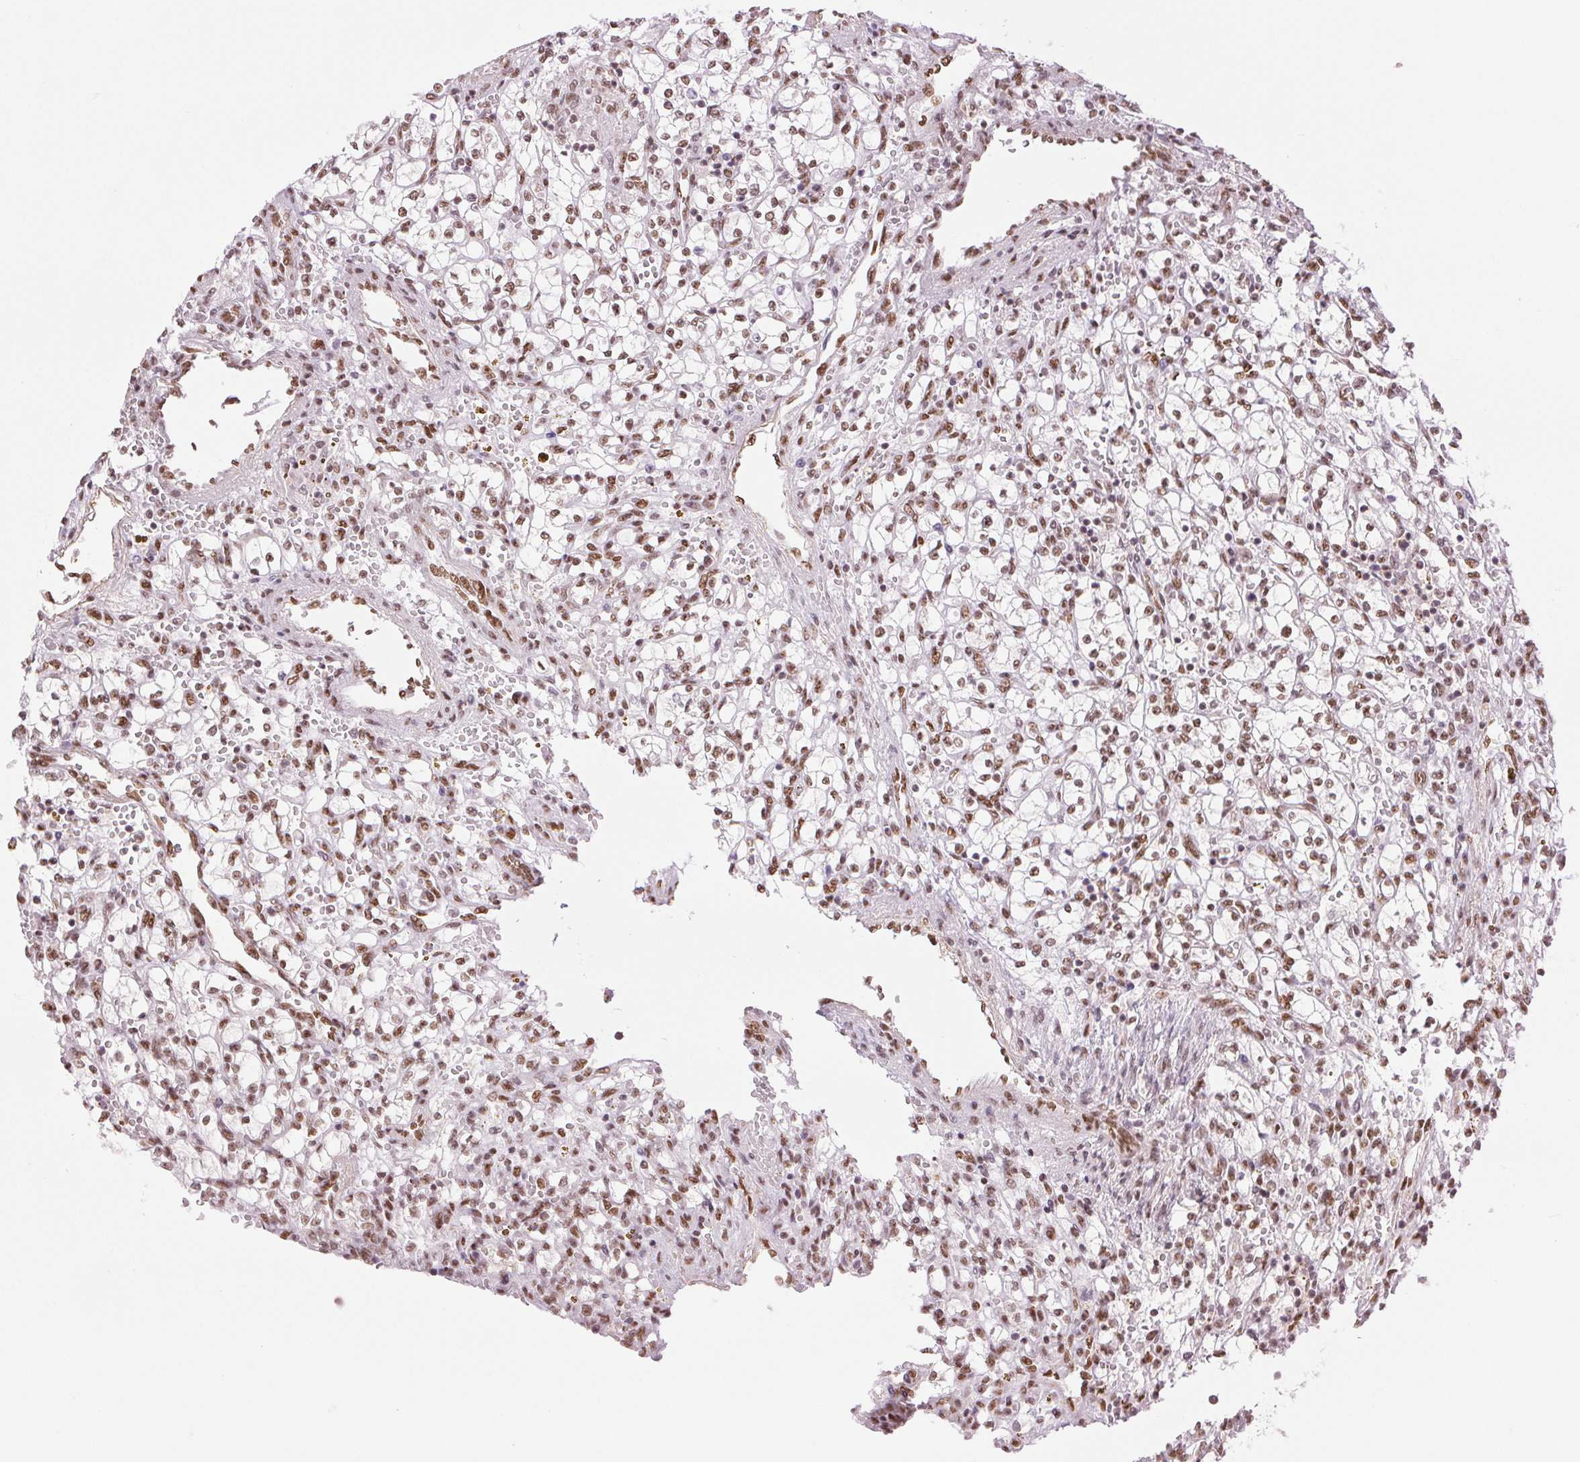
{"staining": {"intensity": "moderate", "quantity": ">75%", "location": "nuclear"}, "tissue": "renal cancer", "cell_type": "Tumor cells", "image_type": "cancer", "snomed": [{"axis": "morphology", "description": "Adenocarcinoma, NOS"}, {"axis": "topography", "description": "Kidney"}], "caption": "Protein staining reveals moderate nuclear expression in about >75% of tumor cells in renal cancer.", "gene": "ZFR2", "patient": {"sex": "female", "age": 64}}